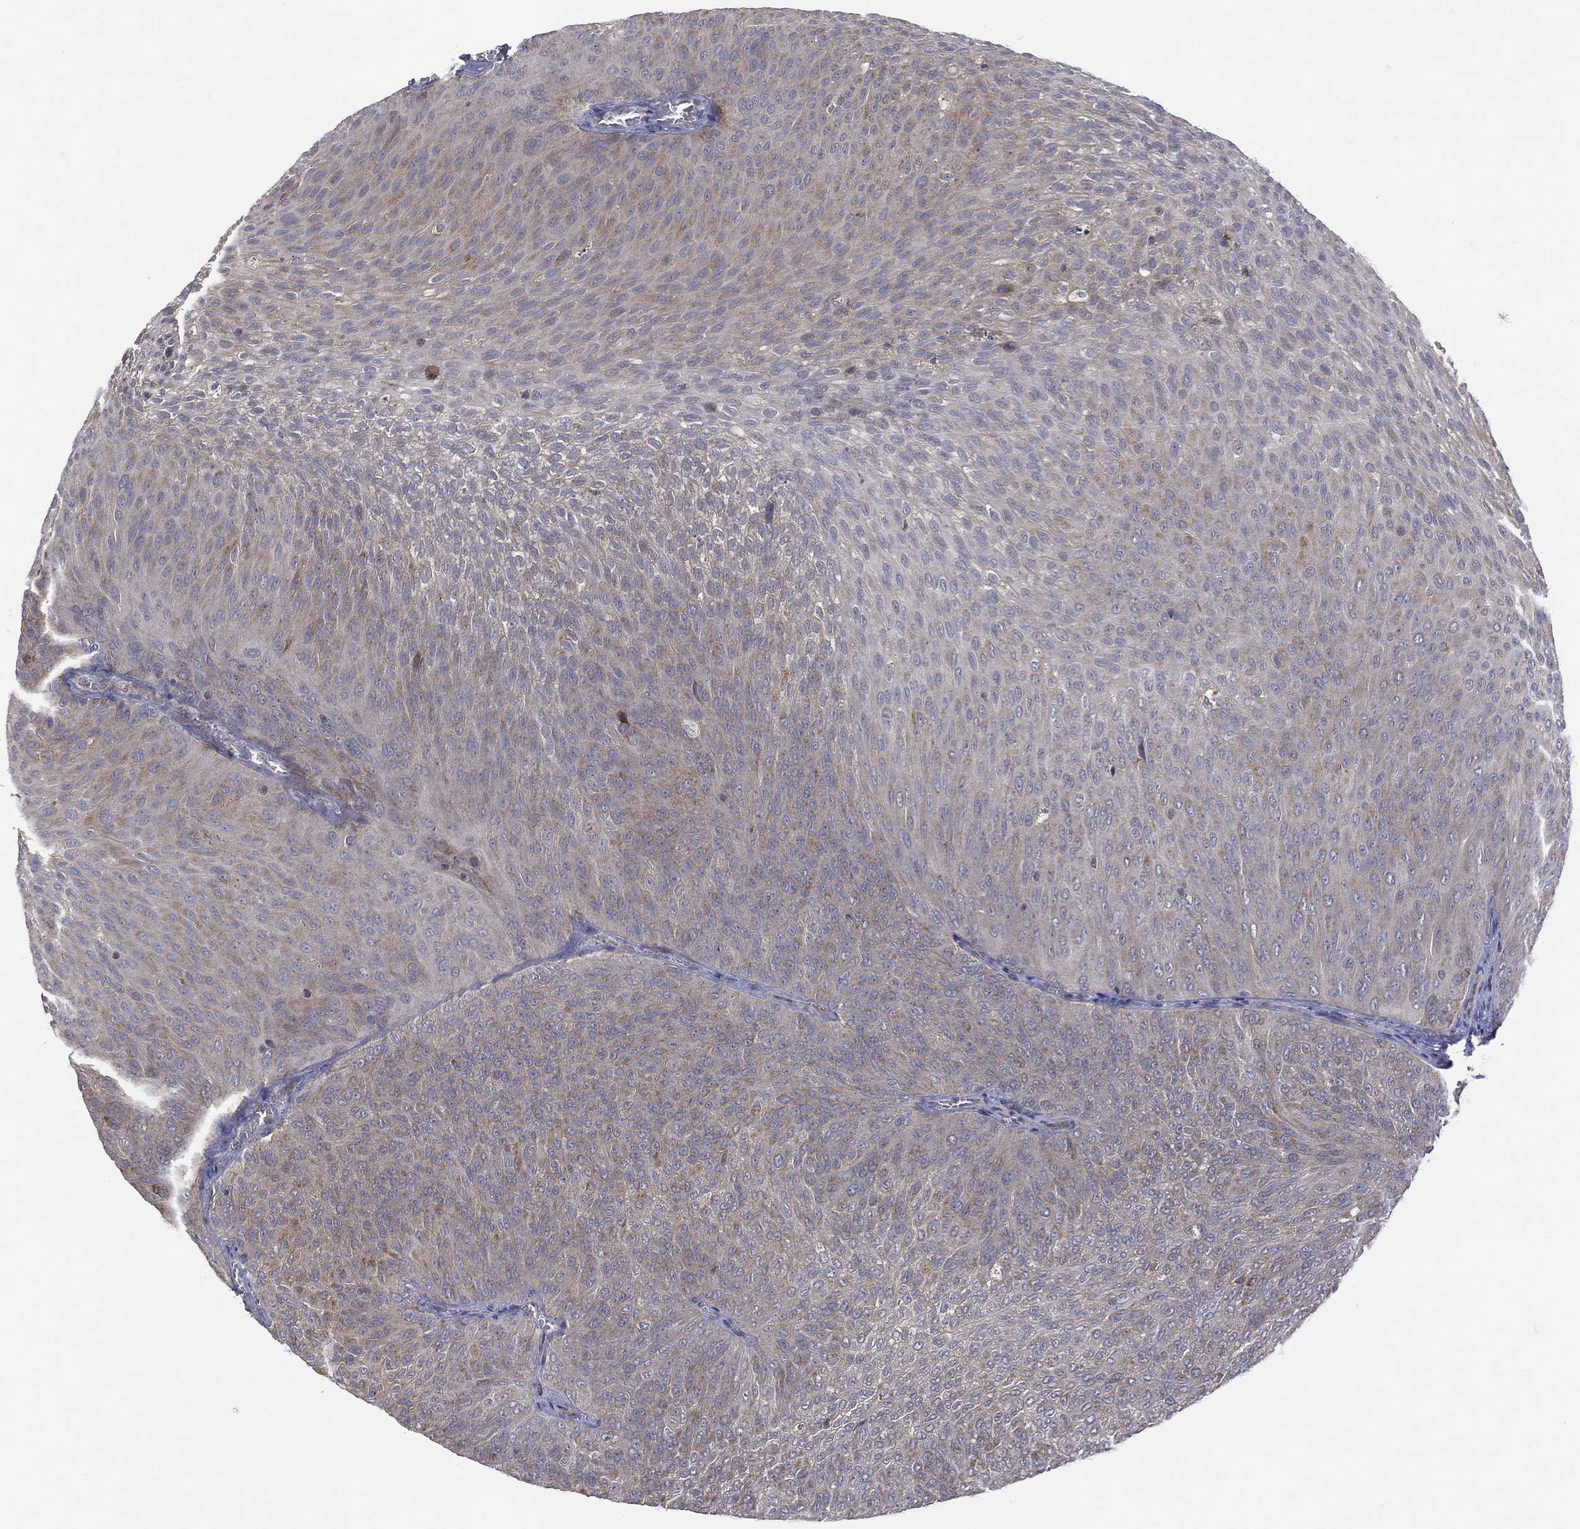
{"staining": {"intensity": "moderate", "quantity": "<25%", "location": "cytoplasmic/membranous"}, "tissue": "urothelial cancer", "cell_type": "Tumor cells", "image_type": "cancer", "snomed": [{"axis": "morphology", "description": "Urothelial carcinoma, Low grade"}, {"axis": "topography", "description": "Urinary bladder"}], "caption": "A high-resolution image shows IHC staining of low-grade urothelial carcinoma, which exhibits moderate cytoplasmic/membranous staining in approximately <25% of tumor cells.", "gene": "STARD3", "patient": {"sex": "male", "age": 78}}